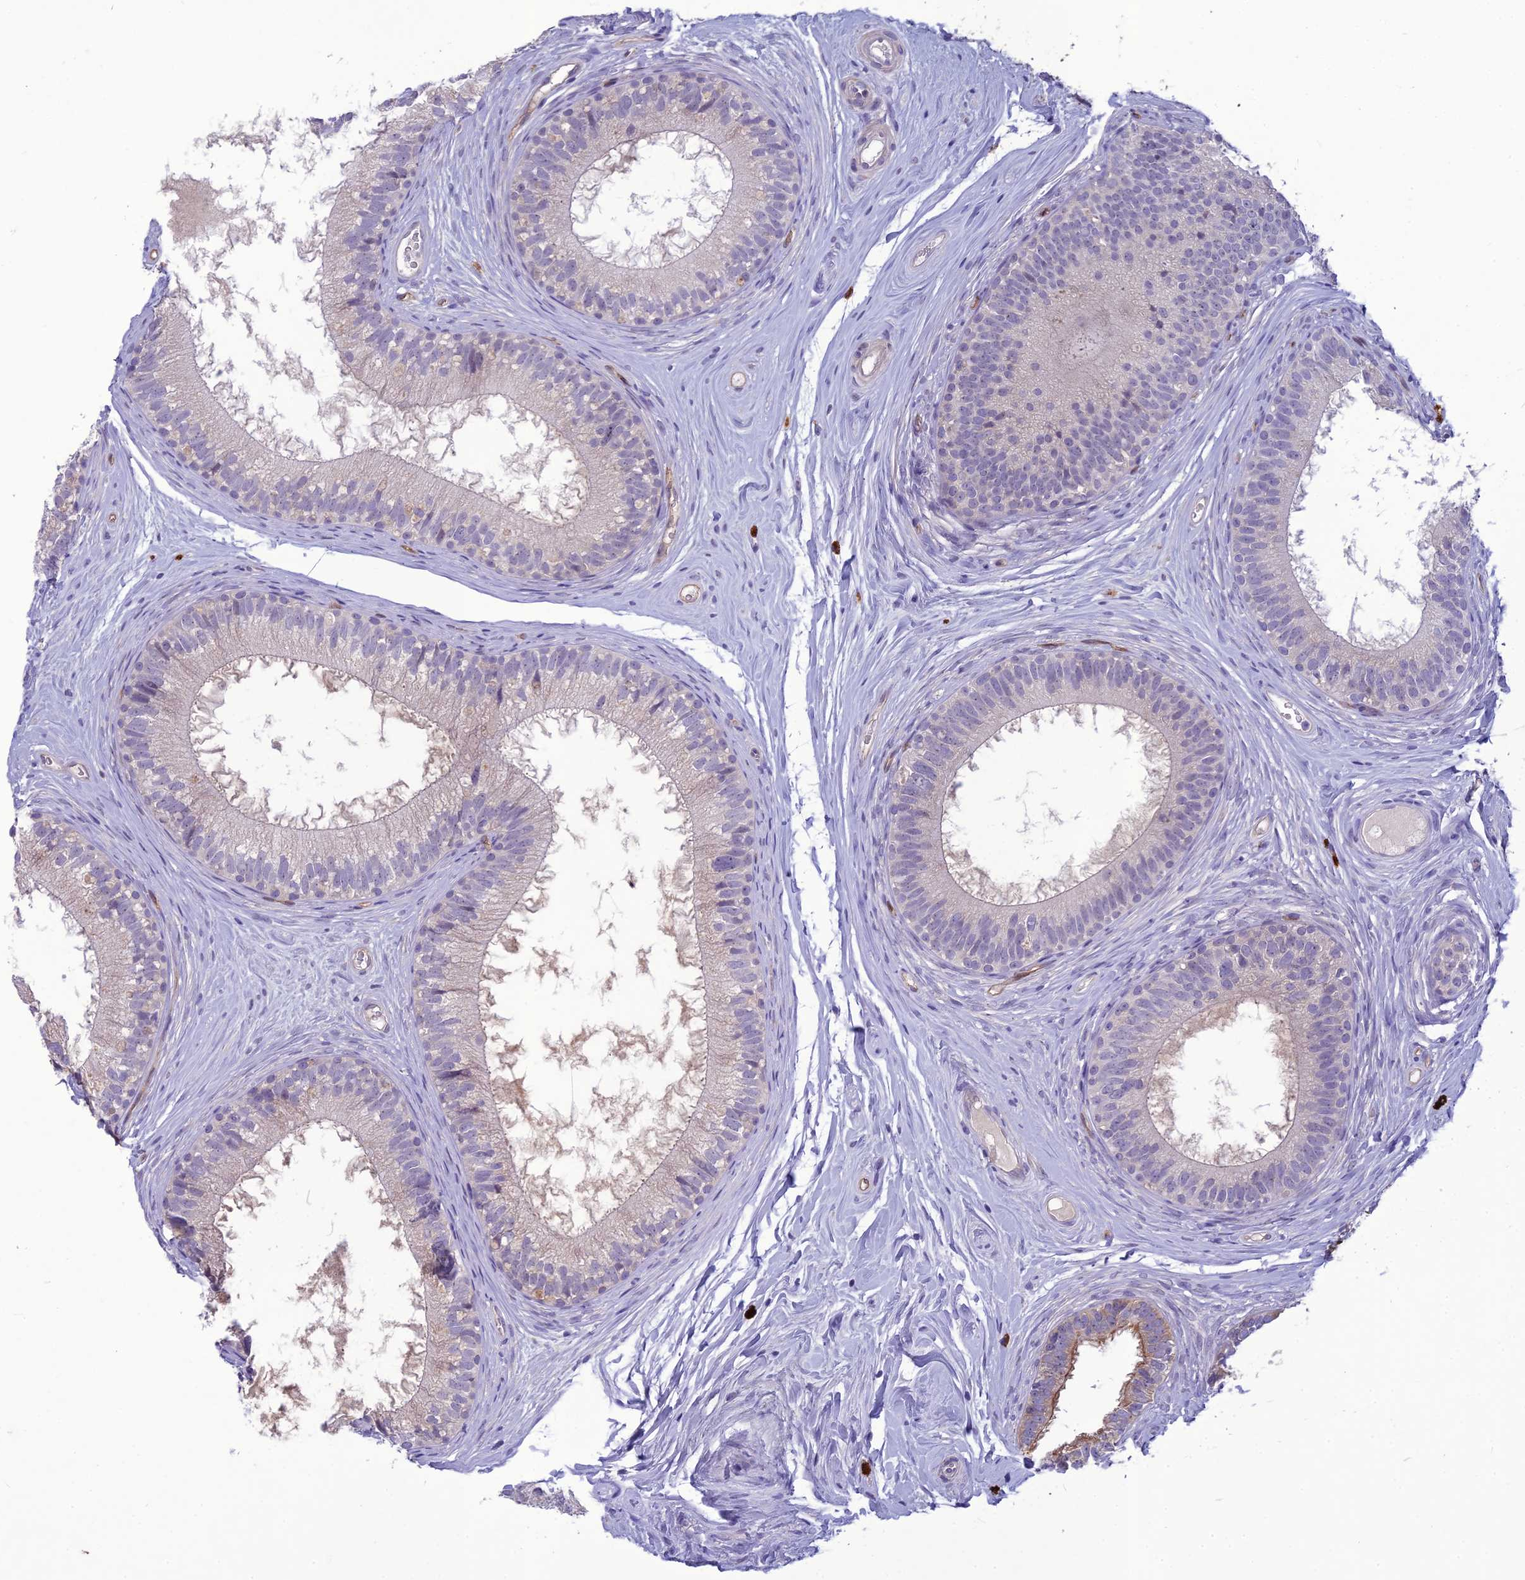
{"staining": {"intensity": "moderate", "quantity": "<25%", "location": "cytoplasmic/membranous"}, "tissue": "epididymis", "cell_type": "Glandular cells", "image_type": "normal", "snomed": [{"axis": "morphology", "description": "Normal tissue, NOS"}, {"axis": "topography", "description": "Epididymis"}], "caption": "Immunohistochemical staining of unremarkable human epididymis exhibits low levels of moderate cytoplasmic/membranous expression in approximately <25% of glandular cells. (Stains: DAB (3,3'-diaminobenzidine) in brown, nuclei in blue, Microscopy: brightfield microscopy at high magnification).", "gene": "BBS7", "patient": {"sex": "male", "age": 33}}